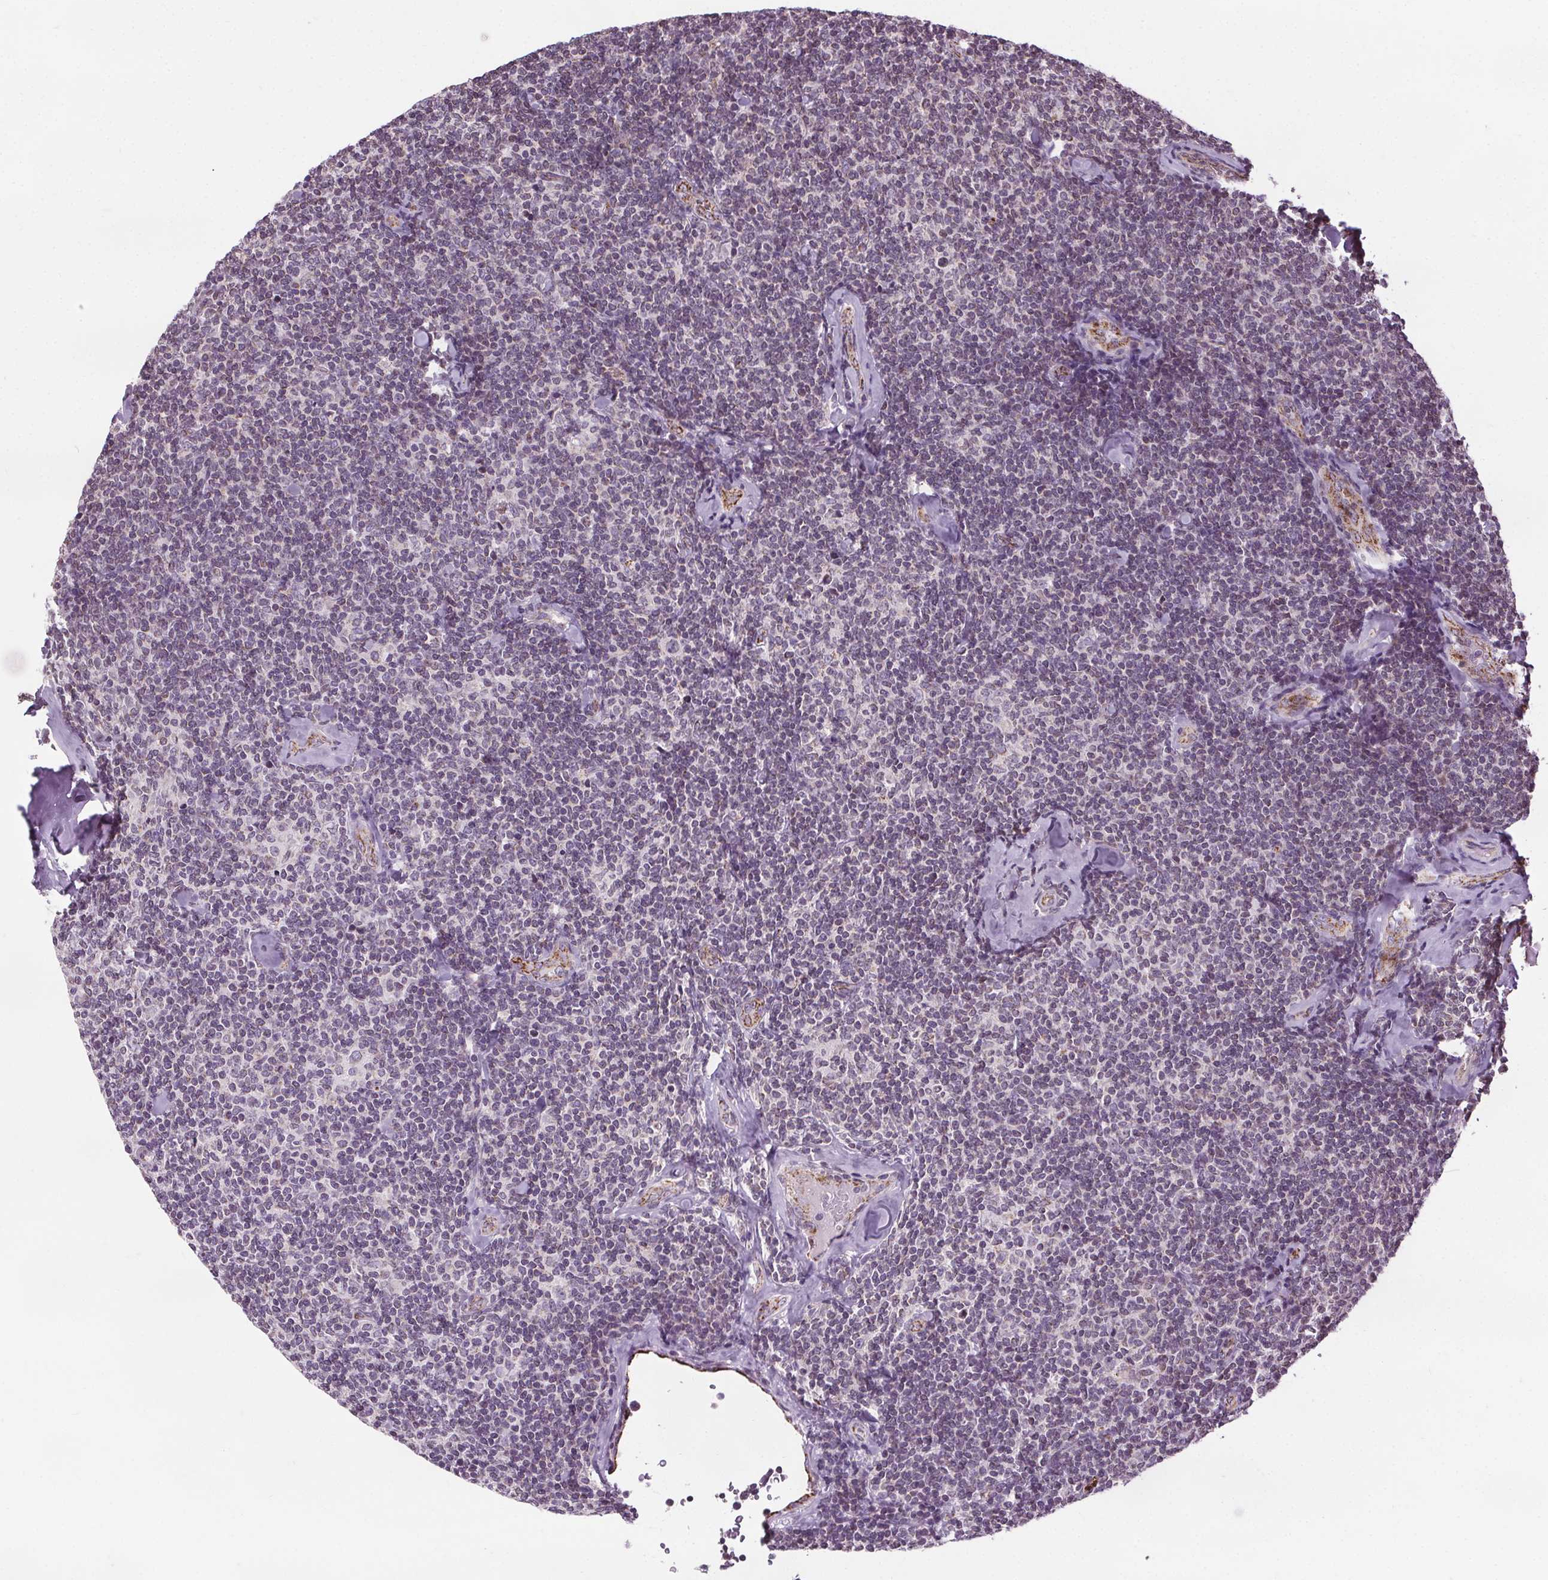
{"staining": {"intensity": "negative", "quantity": "none", "location": "none"}, "tissue": "lymphoma", "cell_type": "Tumor cells", "image_type": "cancer", "snomed": [{"axis": "morphology", "description": "Malignant lymphoma, non-Hodgkin's type, Low grade"}, {"axis": "topography", "description": "Lymph node"}], "caption": "Histopathology image shows no significant protein positivity in tumor cells of low-grade malignant lymphoma, non-Hodgkin's type.", "gene": "LFNG", "patient": {"sex": "female", "age": 56}}